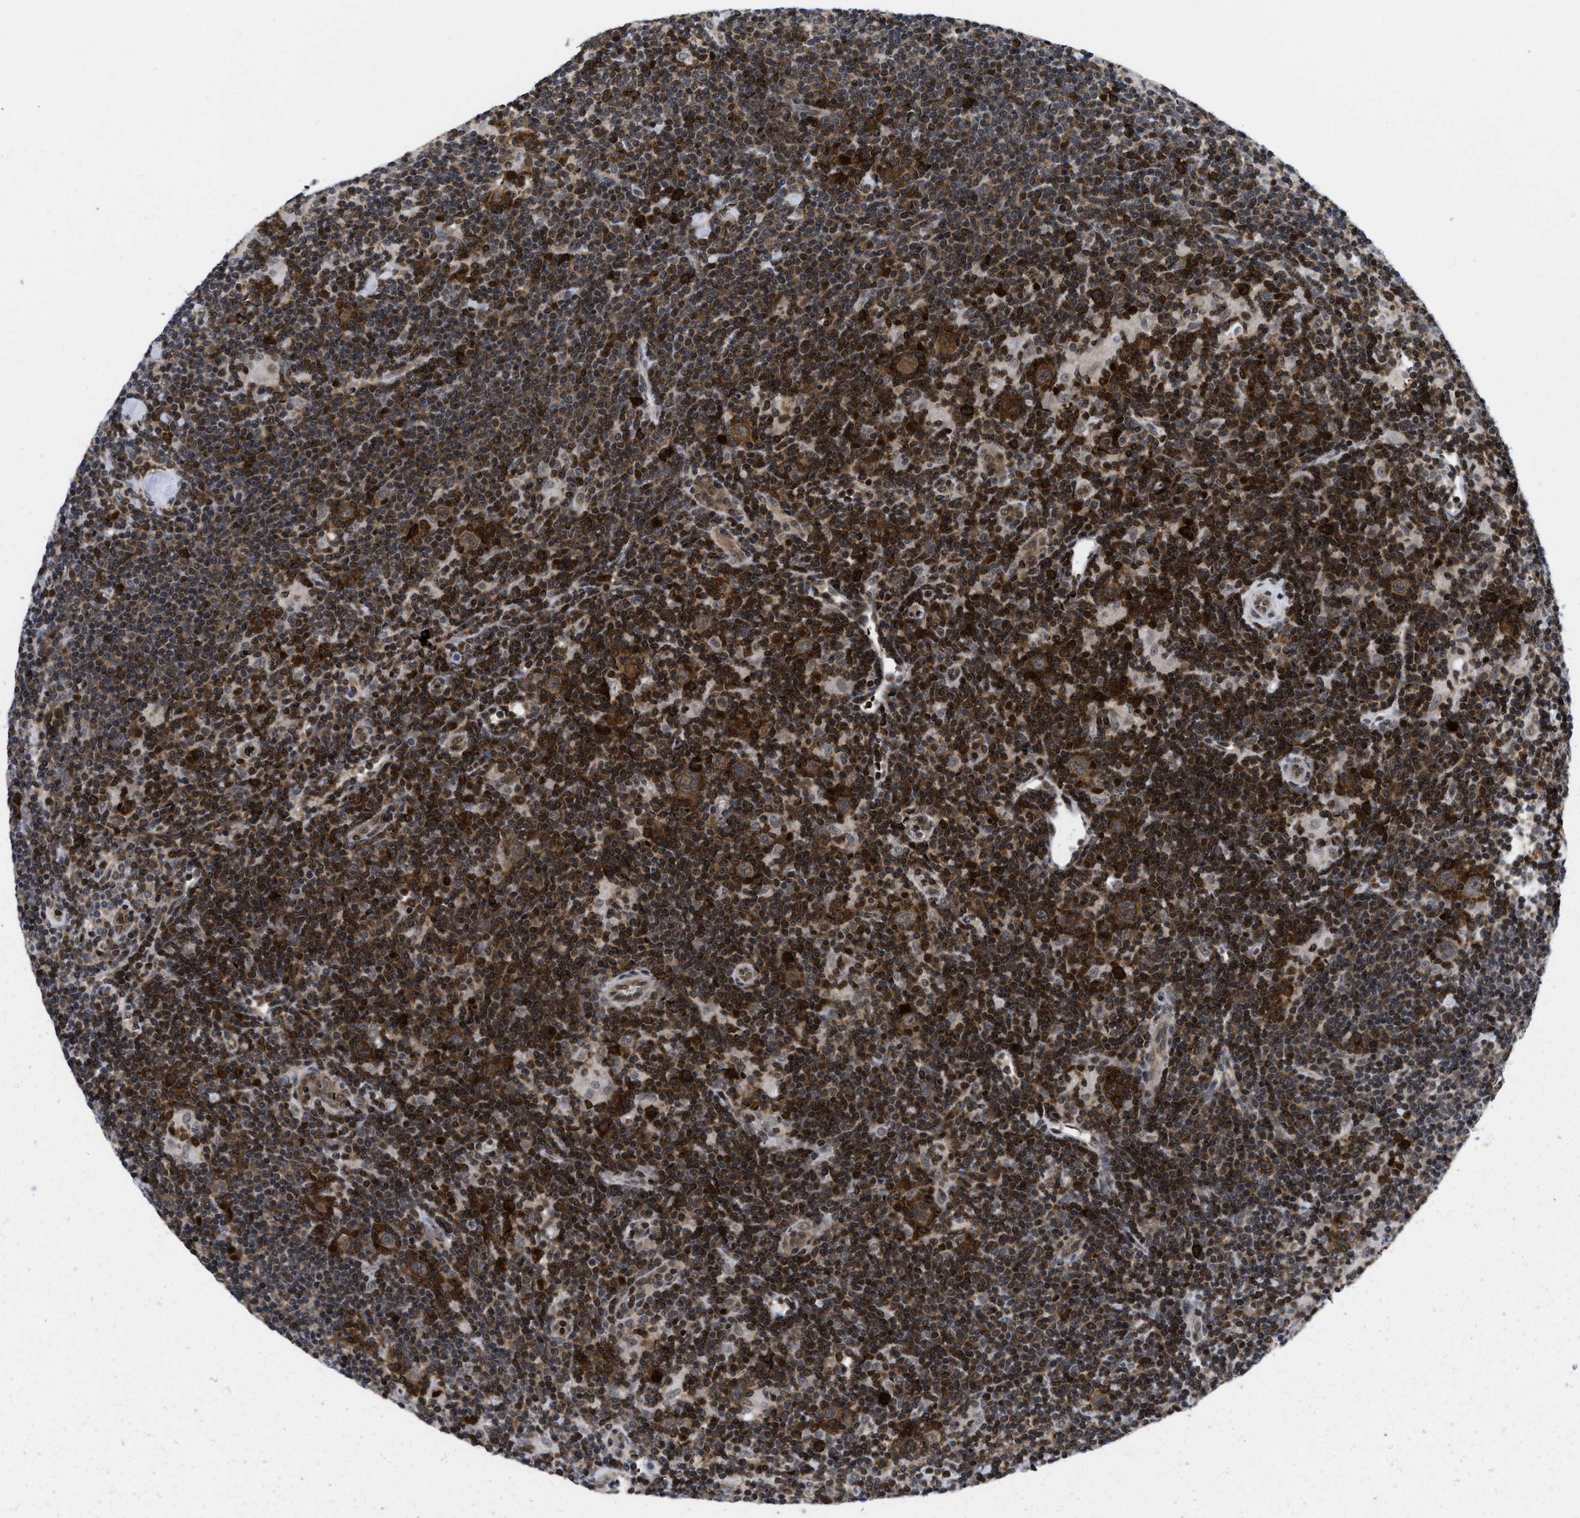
{"staining": {"intensity": "moderate", "quantity": ">75%", "location": "cytoplasmic/membranous"}, "tissue": "lymphoma", "cell_type": "Tumor cells", "image_type": "cancer", "snomed": [{"axis": "morphology", "description": "Hodgkin's disease, NOS"}, {"axis": "topography", "description": "Lymph node"}], "caption": "Tumor cells show medium levels of moderate cytoplasmic/membranous positivity in about >75% of cells in human lymphoma. The protein is stained brown, and the nuclei are stained in blue (DAB IHC with brightfield microscopy, high magnification).", "gene": "HIF1A", "patient": {"sex": "female", "age": 57}}